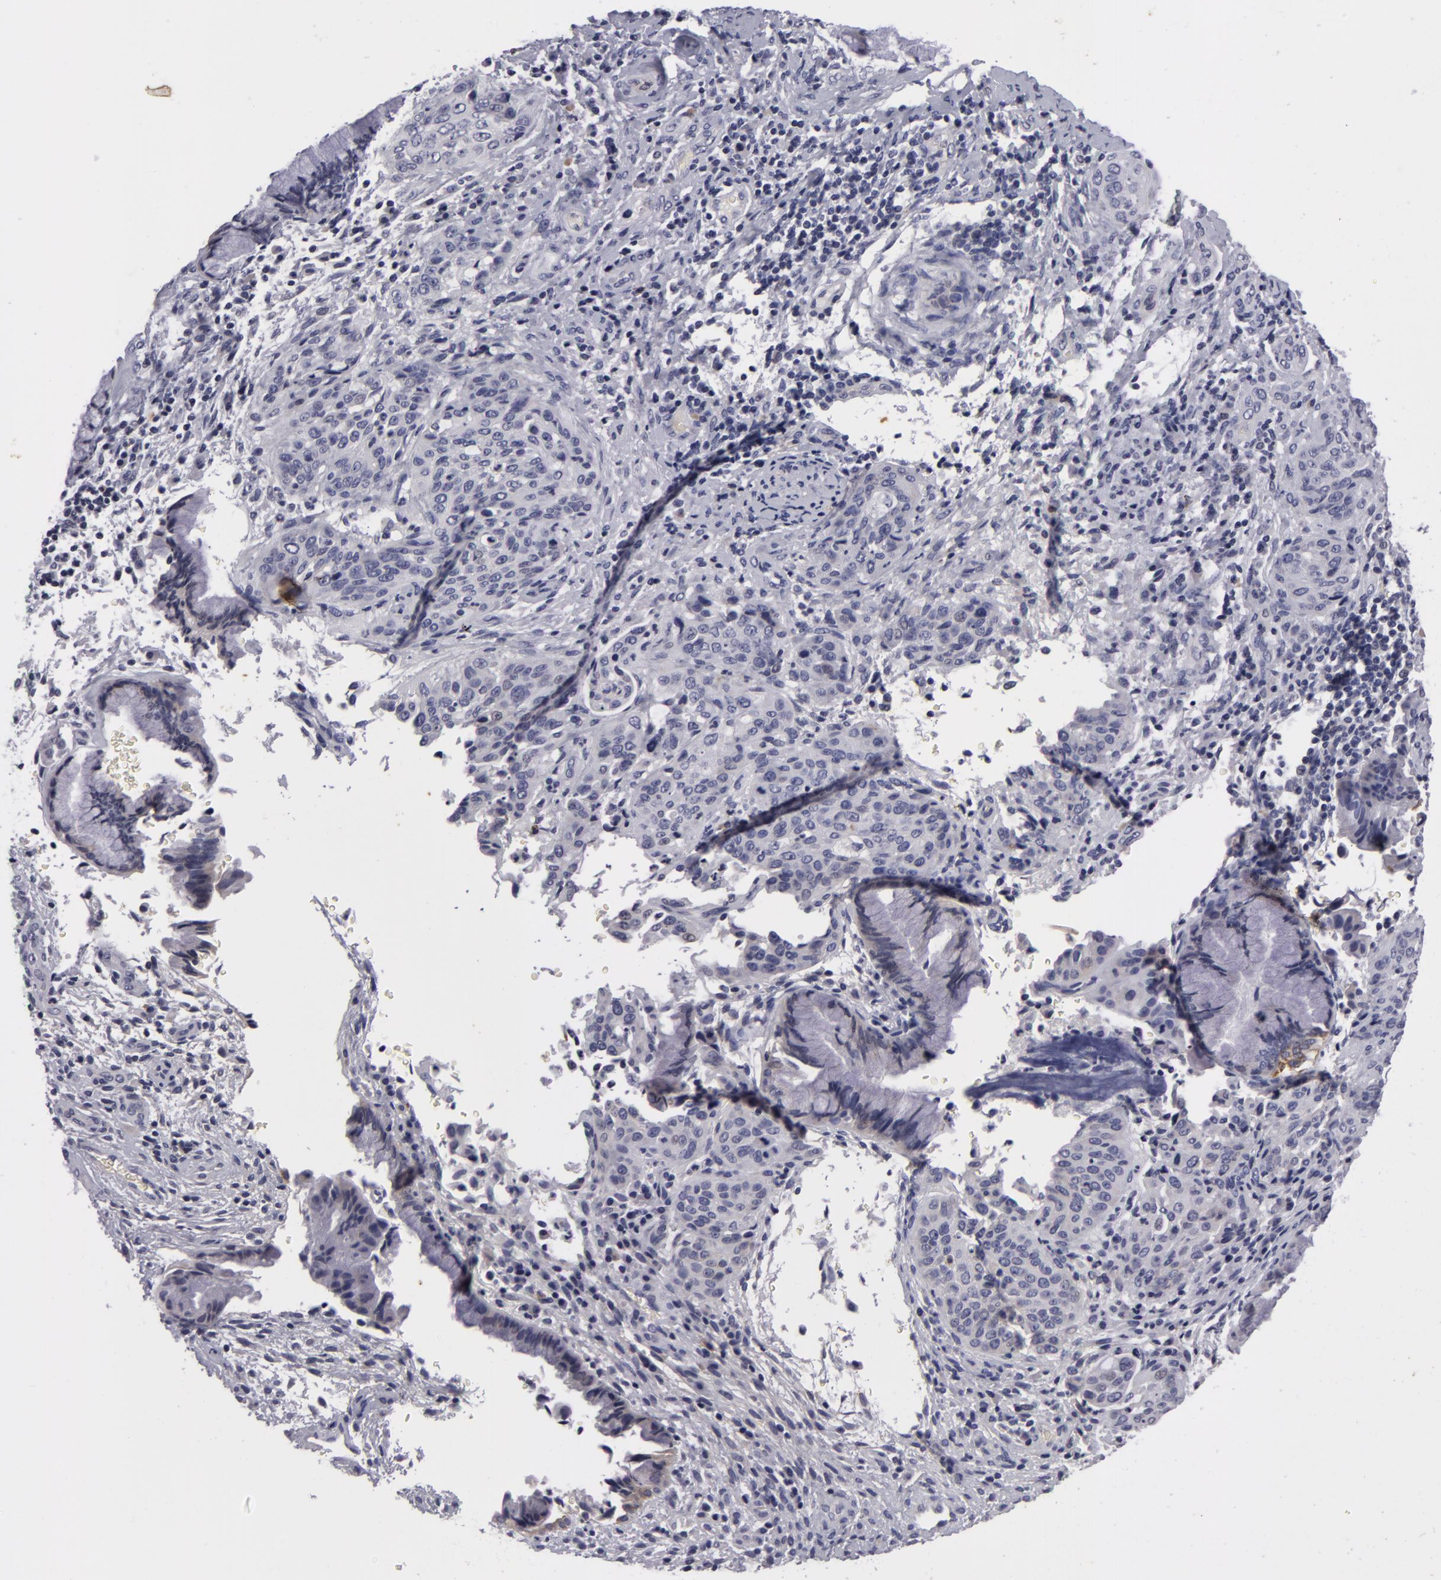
{"staining": {"intensity": "negative", "quantity": "none", "location": "none"}, "tissue": "cervical cancer", "cell_type": "Tumor cells", "image_type": "cancer", "snomed": [{"axis": "morphology", "description": "Squamous cell carcinoma, NOS"}, {"axis": "topography", "description": "Cervix"}], "caption": "Immunohistochemical staining of human cervical squamous cell carcinoma displays no significant expression in tumor cells.", "gene": "NLGN4X", "patient": {"sex": "female", "age": 41}}